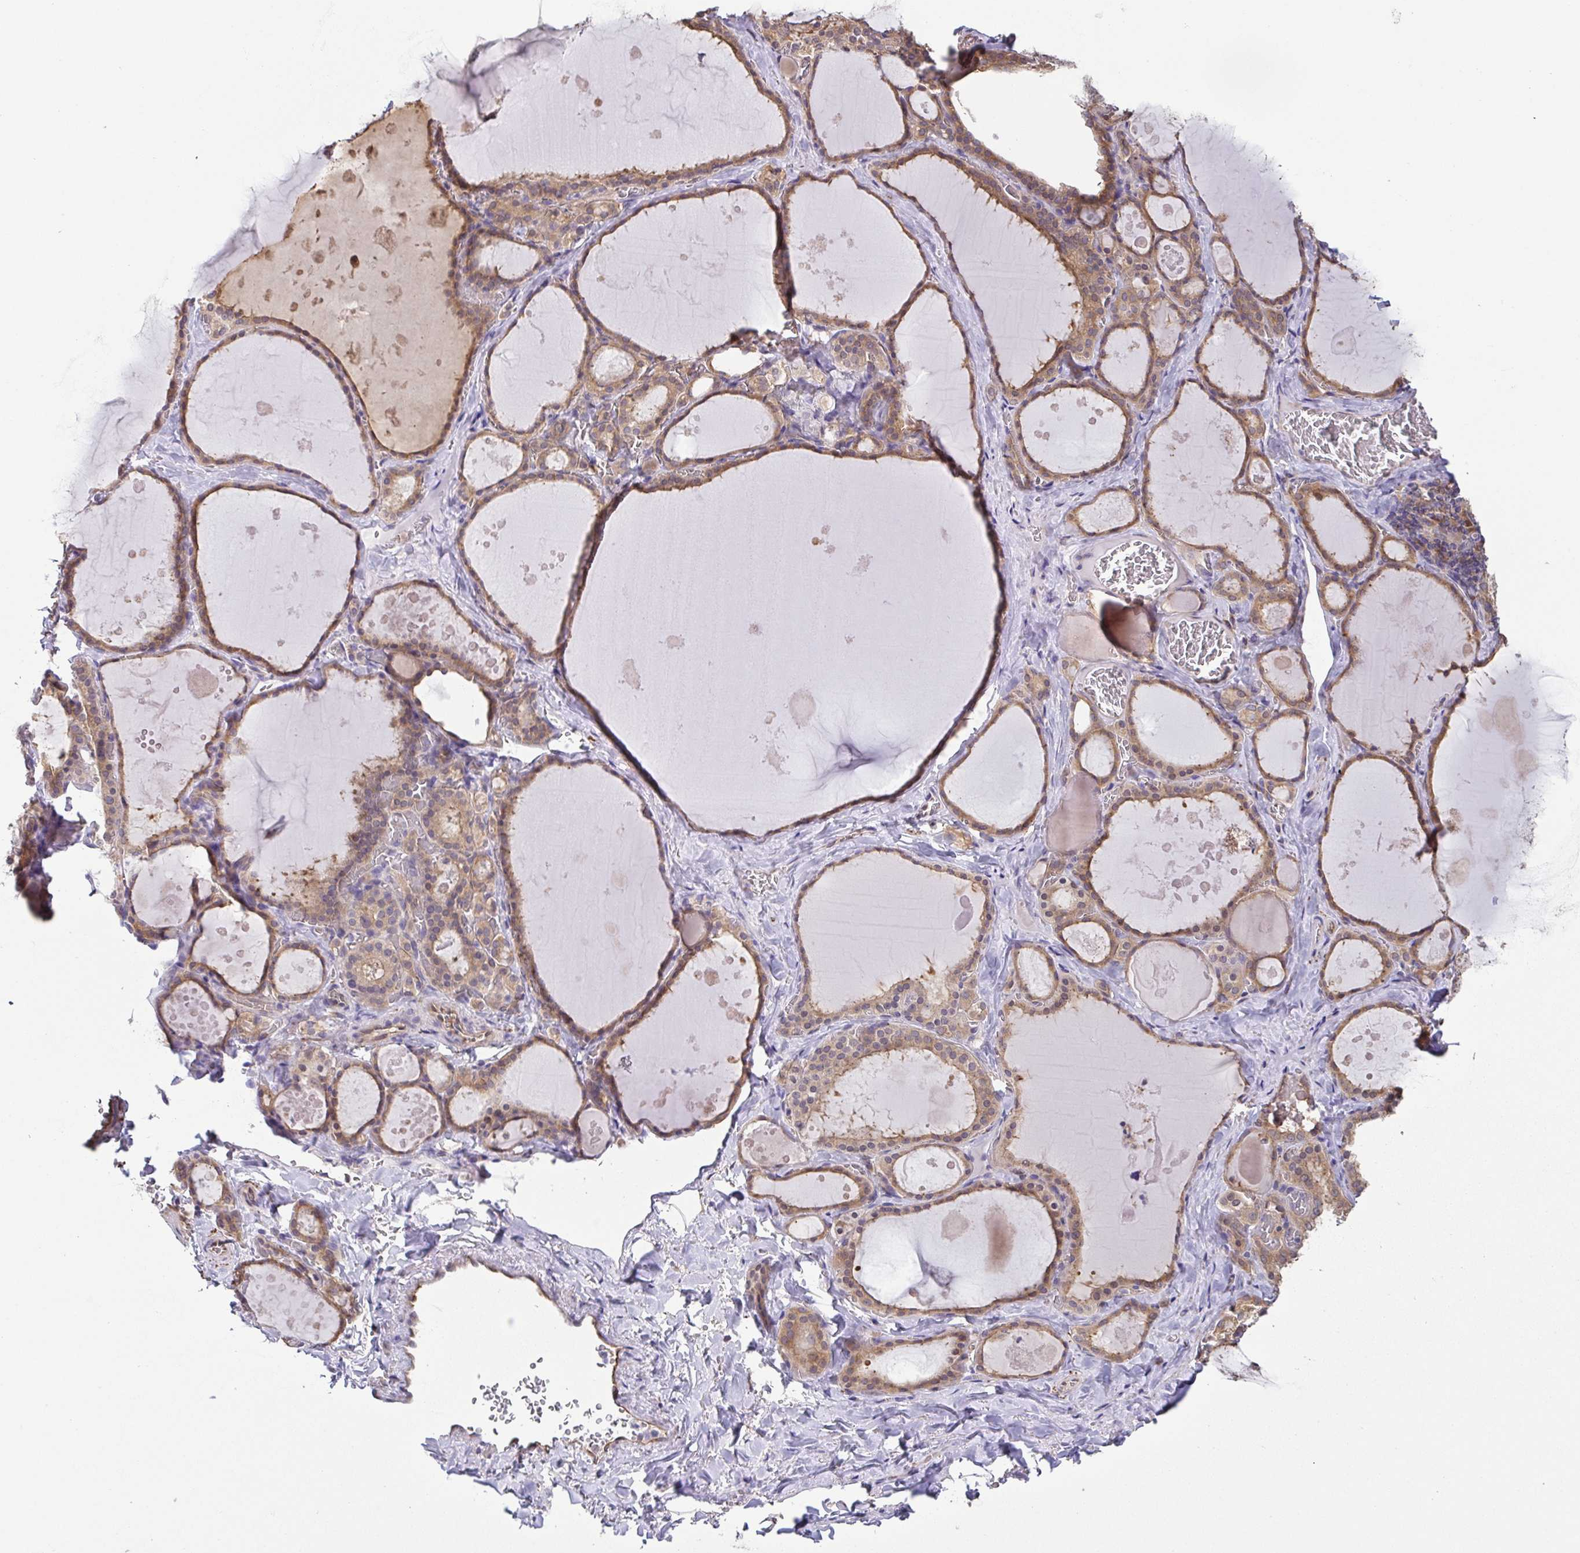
{"staining": {"intensity": "moderate", "quantity": ">75%", "location": "cytoplasmic/membranous"}, "tissue": "thyroid gland", "cell_type": "Glandular cells", "image_type": "normal", "snomed": [{"axis": "morphology", "description": "Normal tissue, NOS"}, {"axis": "topography", "description": "Thyroid gland"}], "caption": "Moderate cytoplasmic/membranous expression is appreciated in about >75% of glandular cells in benign thyroid gland. Using DAB (brown) and hematoxylin (blue) stains, captured at high magnification using brightfield microscopy.", "gene": "EIF3D", "patient": {"sex": "male", "age": 56}}